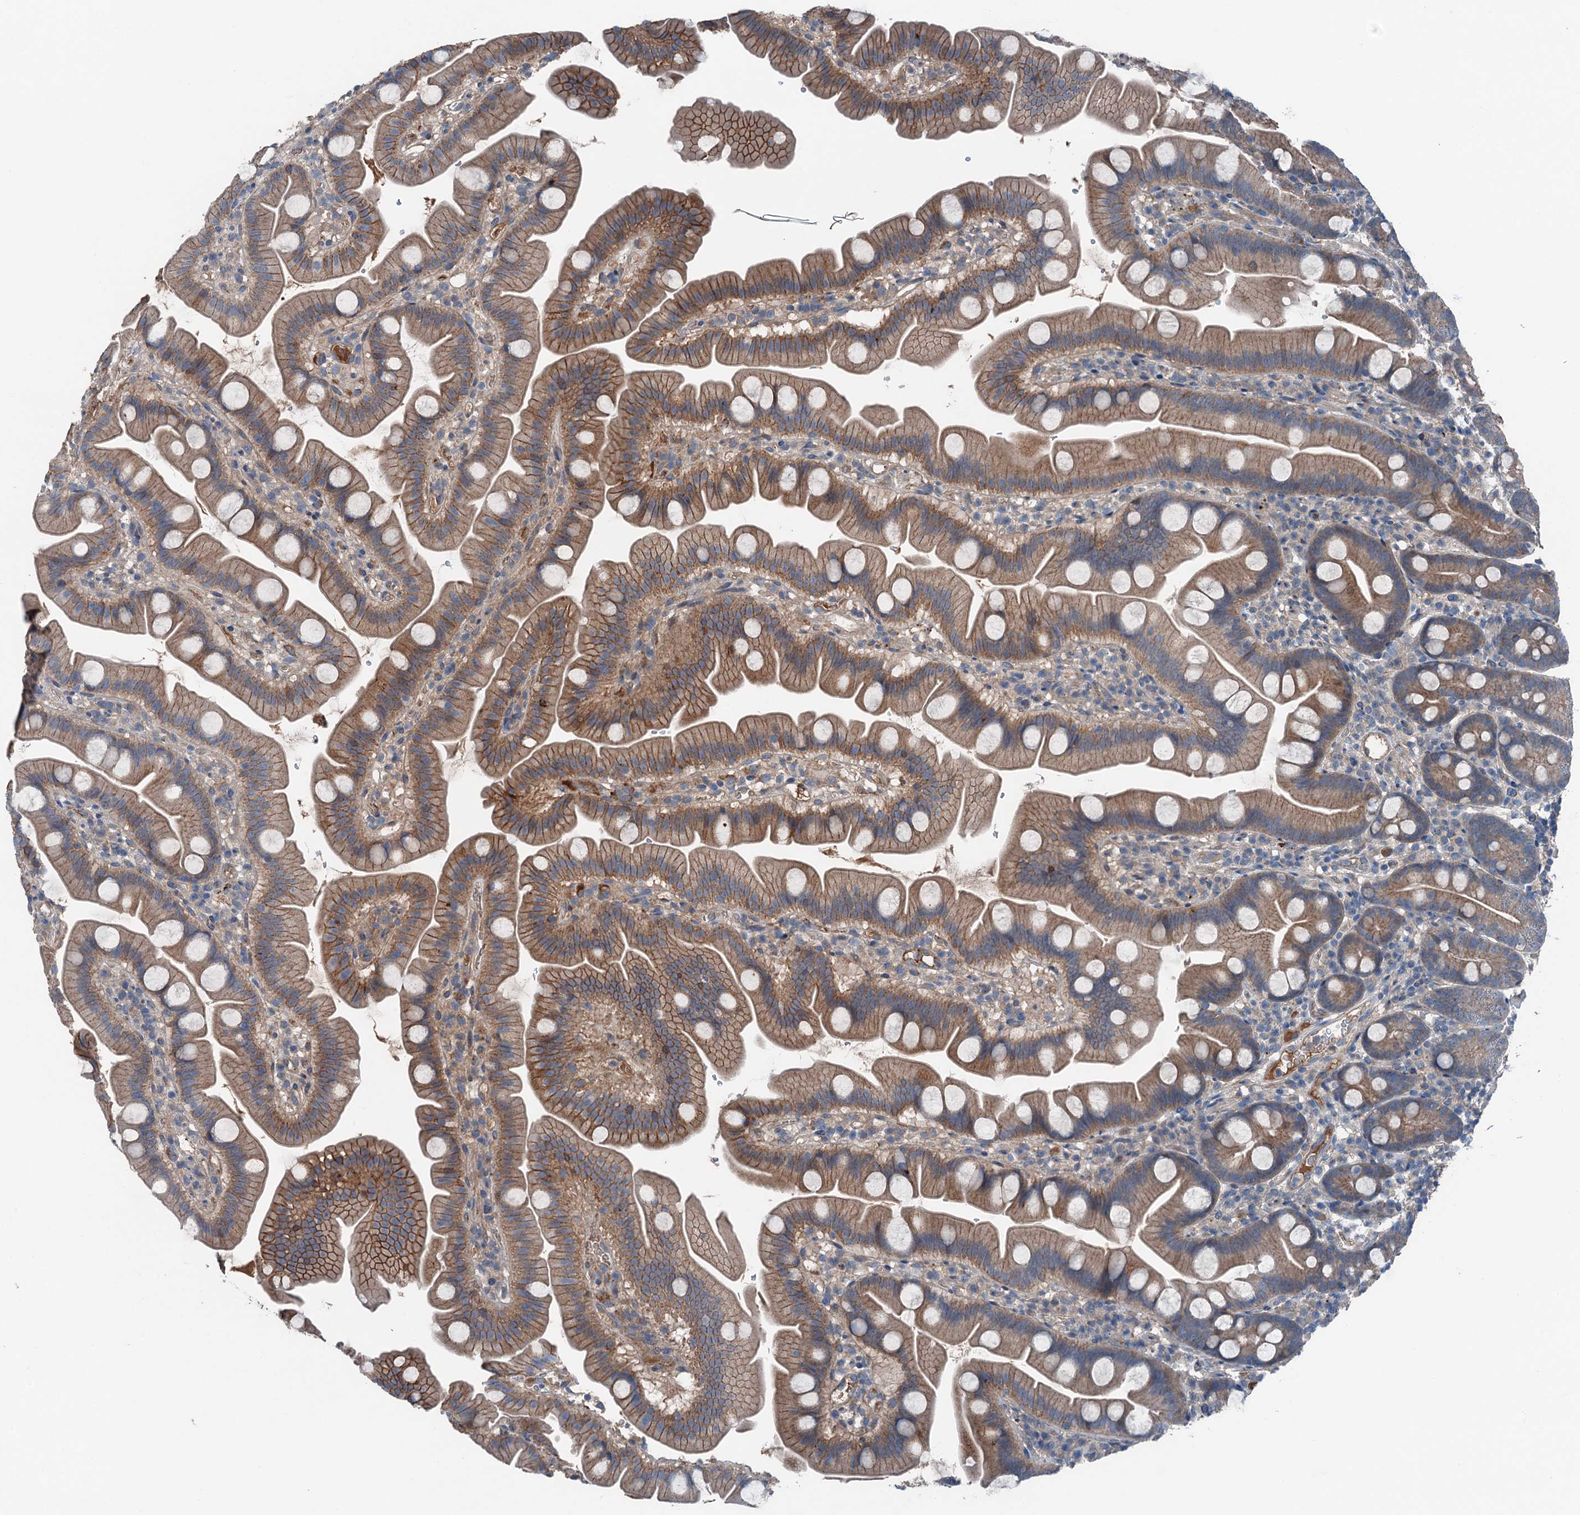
{"staining": {"intensity": "moderate", "quantity": "25%-75%", "location": "cytoplasmic/membranous"}, "tissue": "small intestine", "cell_type": "Glandular cells", "image_type": "normal", "snomed": [{"axis": "morphology", "description": "Normal tissue, NOS"}, {"axis": "topography", "description": "Small intestine"}], "caption": "The immunohistochemical stain shows moderate cytoplasmic/membranous staining in glandular cells of benign small intestine. (DAB (3,3'-diaminobenzidine) IHC, brown staining for protein, blue staining for nuclei).", "gene": "SLC2A10", "patient": {"sex": "female", "age": 68}}